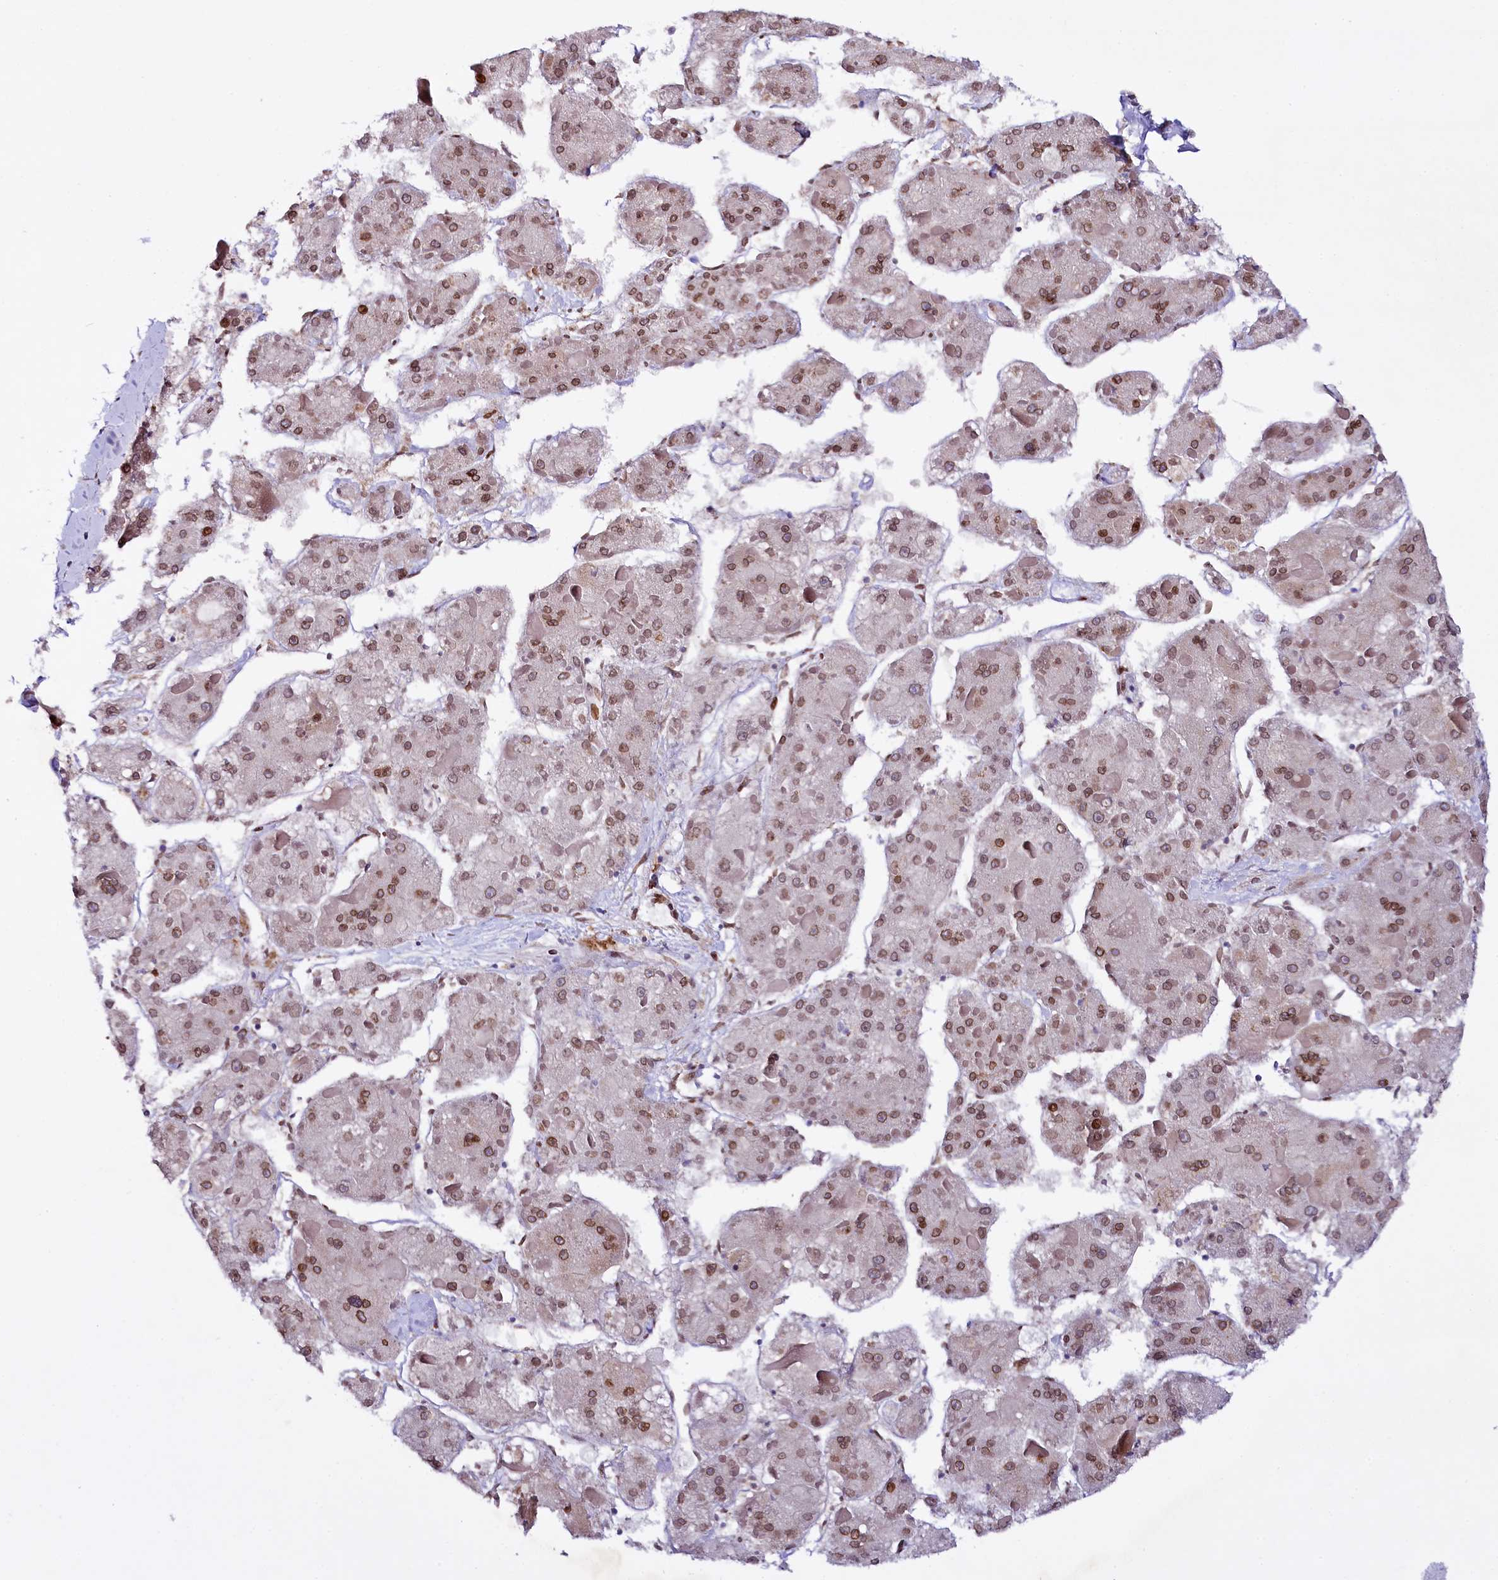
{"staining": {"intensity": "moderate", "quantity": ">75%", "location": "nuclear"}, "tissue": "liver cancer", "cell_type": "Tumor cells", "image_type": "cancer", "snomed": [{"axis": "morphology", "description": "Carcinoma, Hepatocellular, NOS"}, {"axis": "topography", "description": "Liver"}], "caption": "Immunohistochemical staining of liver cancer displays moderate nuclear protein expression in approximately >75% of tumor cells. Nuclei are stained in blue.", "gene": "ZNF226", "patient": {"sex": "female", "age": 73}}